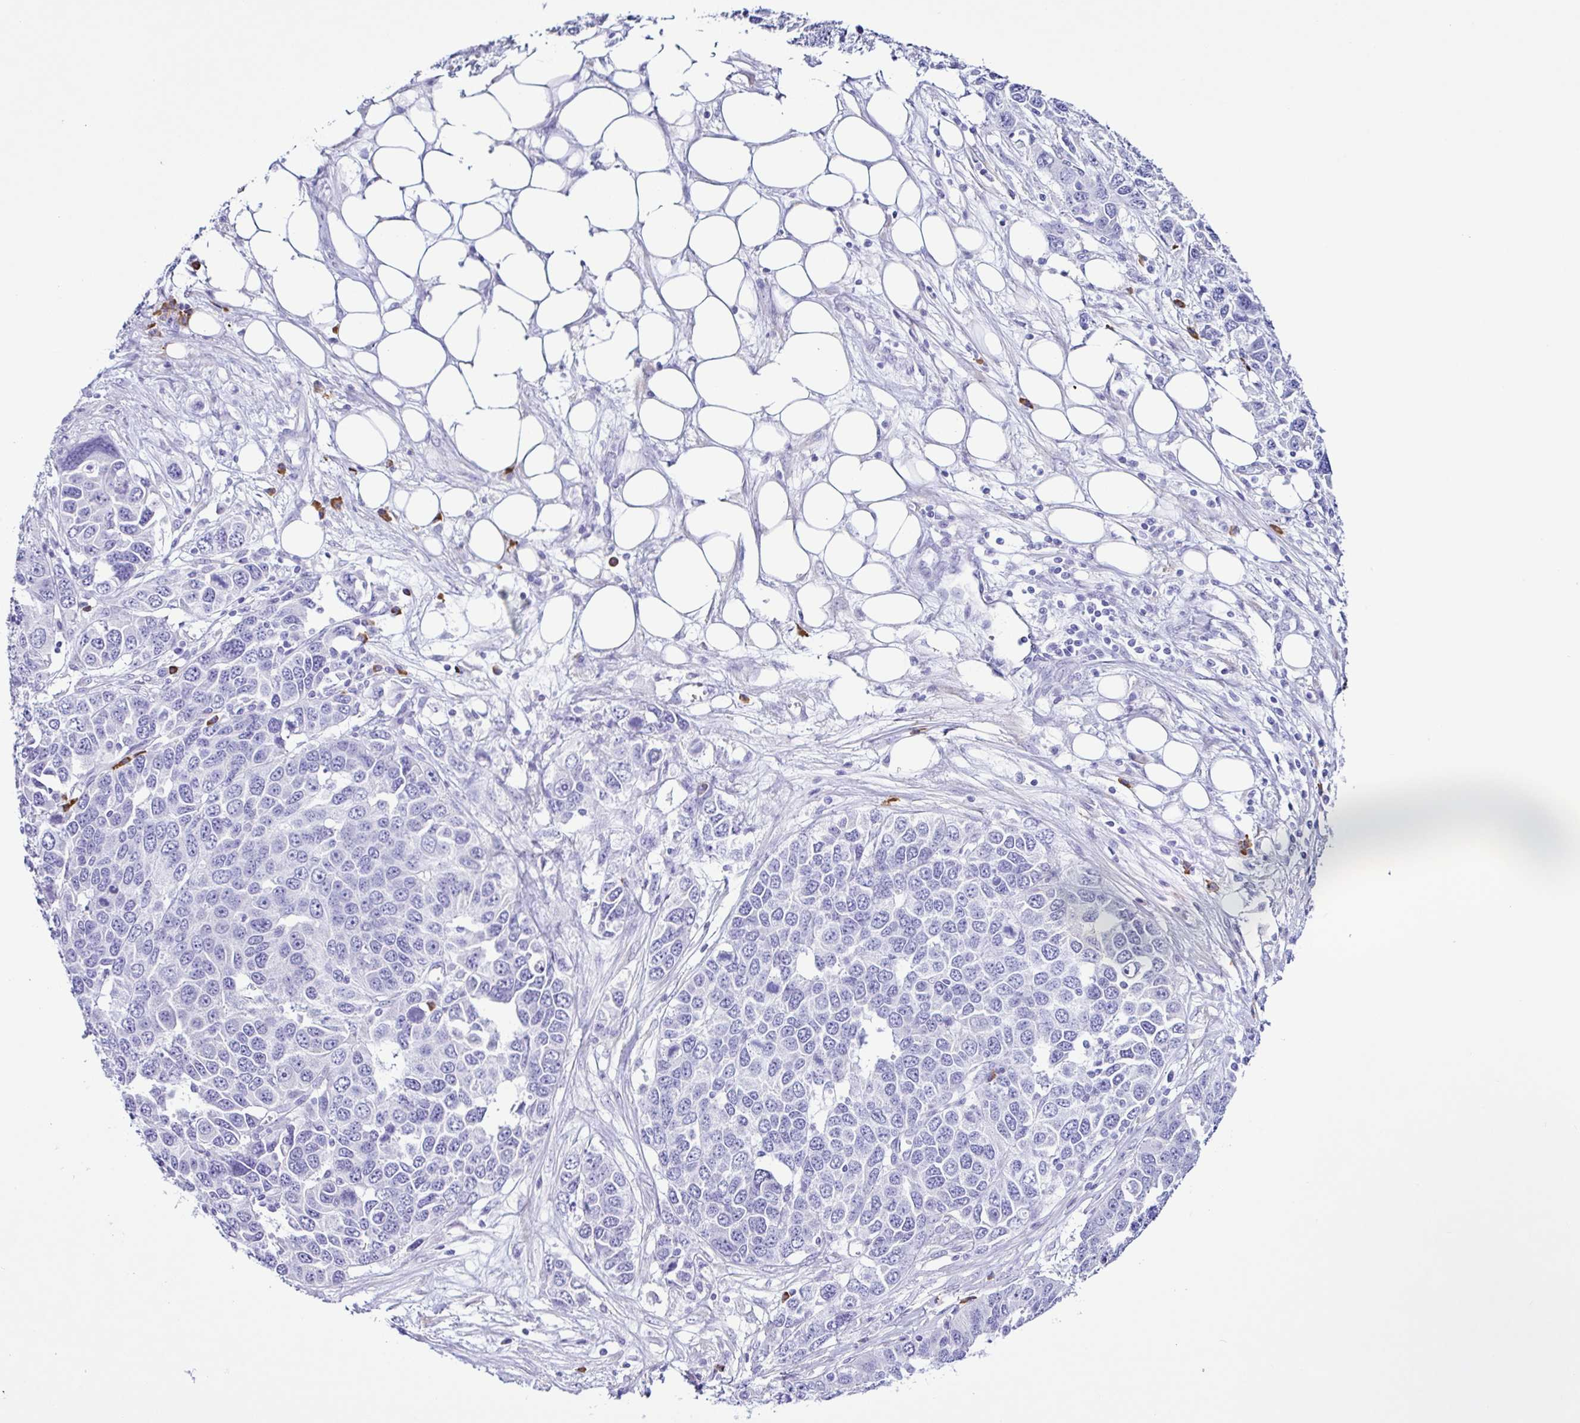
{"staining": {"intensity": "negative", "quantity": "none", "location": "none"}, "tissue": "ovarian cancer", "cell_type": "Tumor cells", "image_type": "cancer", "snomed": [{"axis": "morphology", "description": "Cystadenocarcinoma, serous, NOS"}, {"axis": "topography", "description": "Ovary"}], "caption": "An IHC histopathology image of ovarian serous cystadenocarcinoma is shown. There is no staining in tumor cells of ovarian serous cystadenocarcinoma.", "gene": "PIGF", "patient": {"sex": "female", "age": 76}}